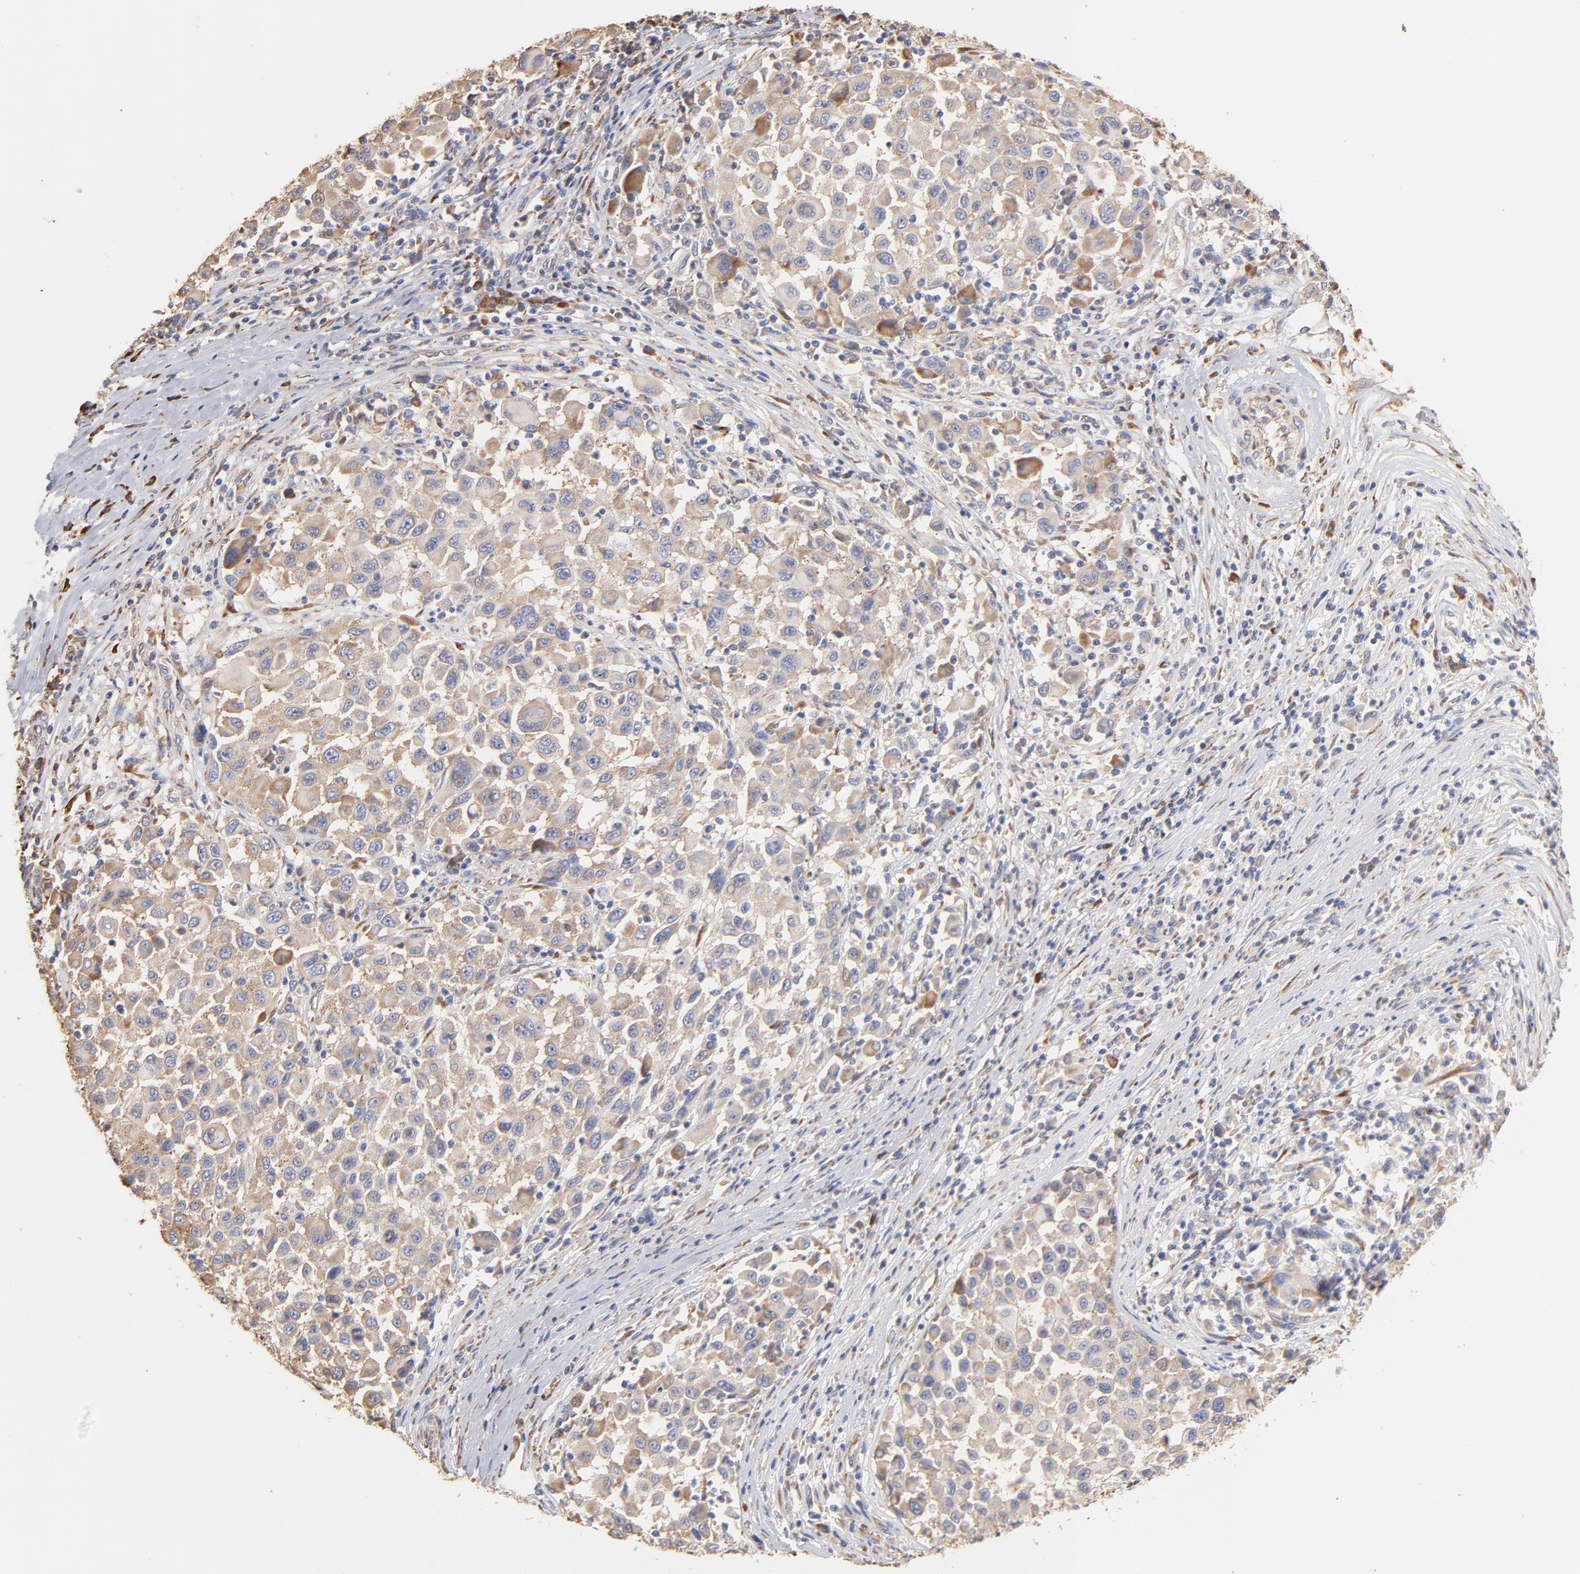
{"staining": {"intensity": "weak", "quantity": "25%-75%", "location": "cytoplasmic/membranous"}, "tissue": "melanoma", "cell_type": "Tumor cells", "image_type": "cancer", "snomed": [{"axis": "morphology", "description": "Malignant melanoma, Metastatic site"}, {"axis": "topography", "description": "Lymph node"}], "caption": "A low amount of weak cytoplasmic/membranous expression is identified in about 25%-75% of tumor cells in malignant melanoma (metastatic site) tissue. The staining is performed using DAB brown chromogen to label protein expression. The nuclei are counter-stained blue using hematoxylin.", "gene": "RPL9", "patient": {"sex": "male", "age": 61}}